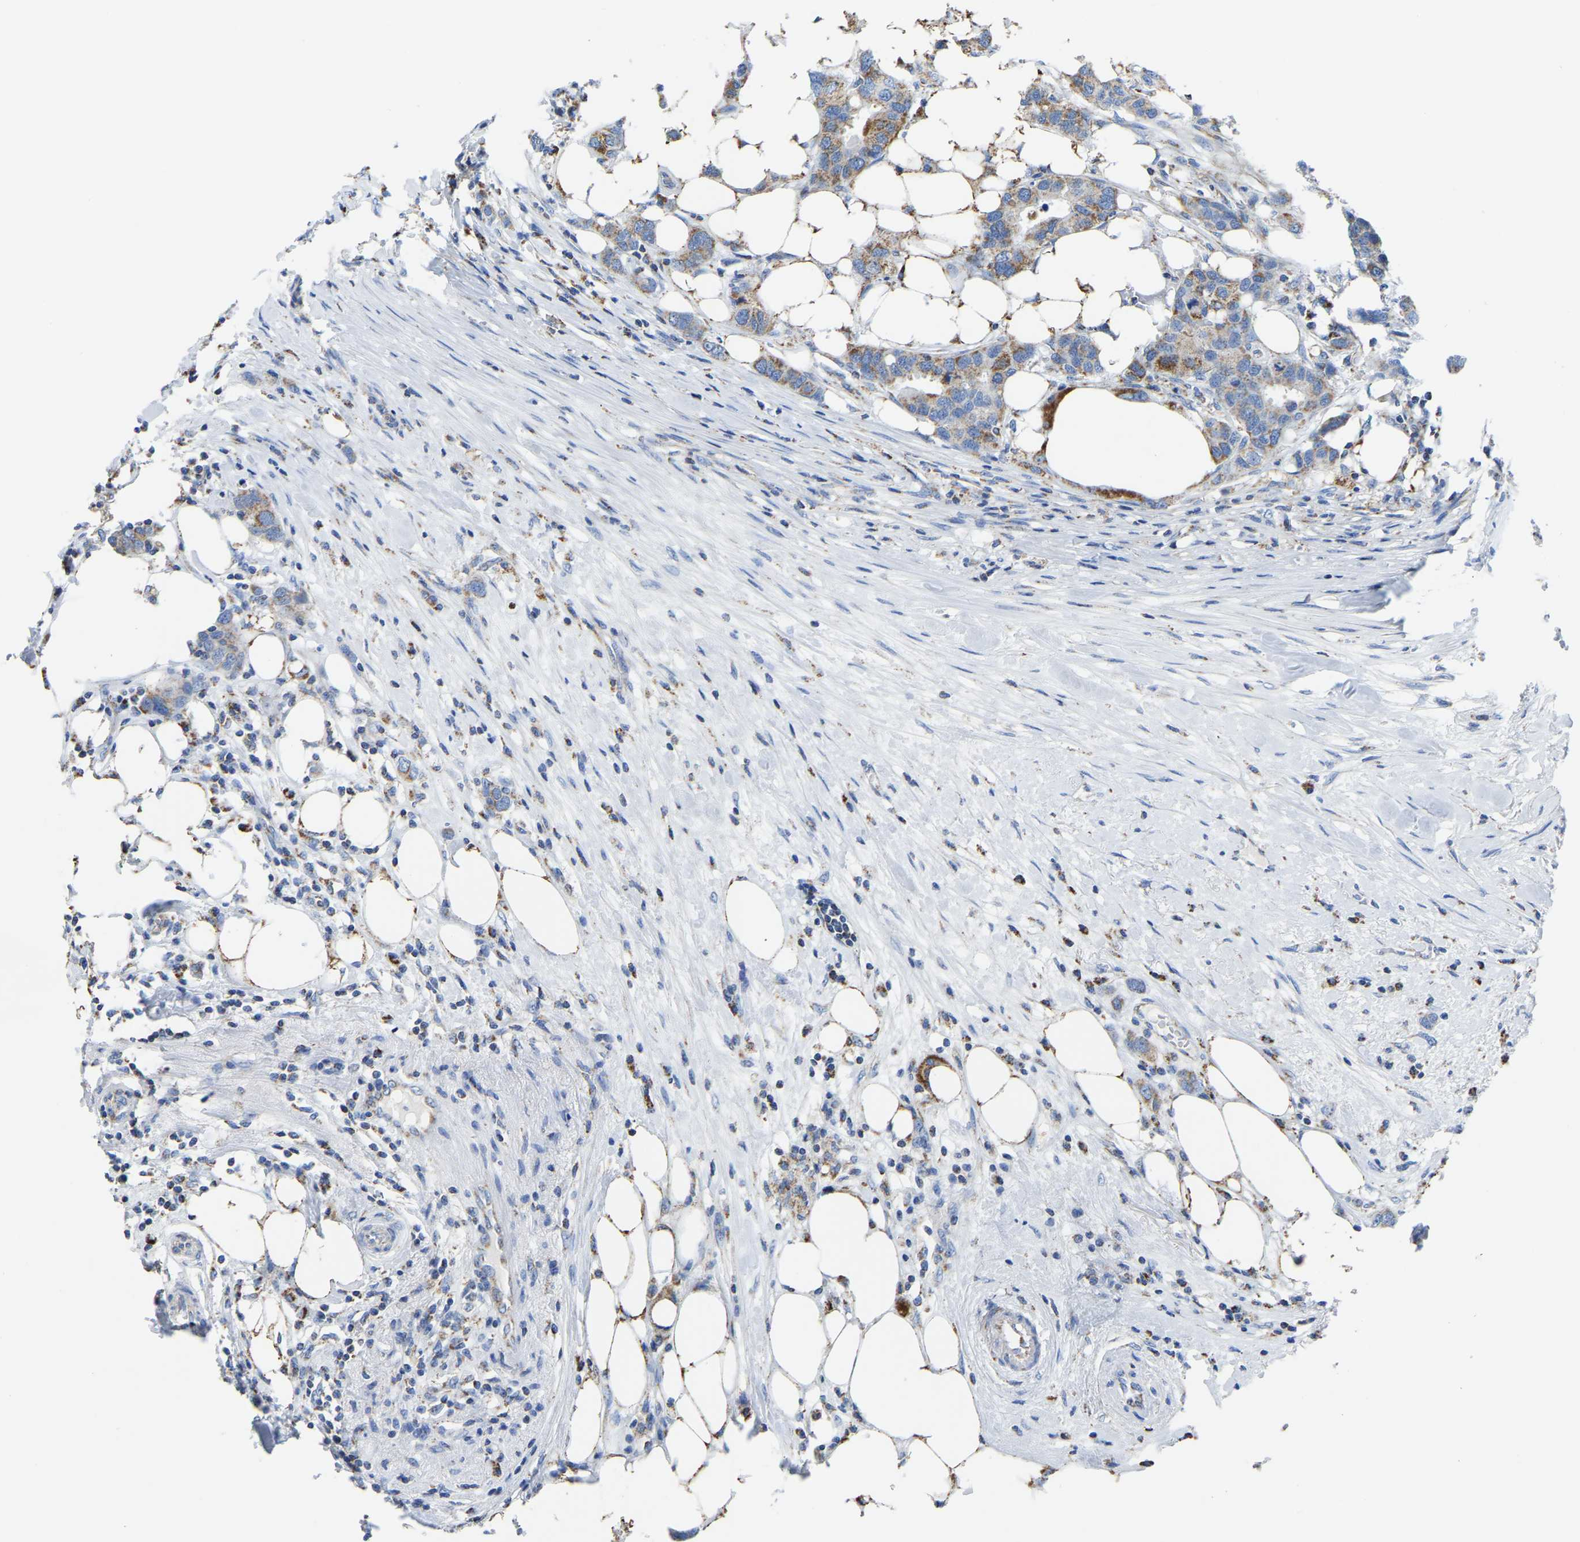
{"staining": {"intensity": "moderate", "quantity": "25%-75%", "location": "cytoplasmic/membranous"}, "tissue": "breast cancer", "cell_type": "Tumor cells", "image_type": "cancer", "snomed": [{"axis": "morphology", "description": "Duct carcinoma"}, {"axis": "topography", "description": "Breast"}], "caption": "Protein staining reveals moderate cytoplasmic/membranous expression in about 25%-75% of tumor cells in intraductal carcinoma (breast).", "gene": "ETFA", "patient": {"sex": "female", "age": 50}}